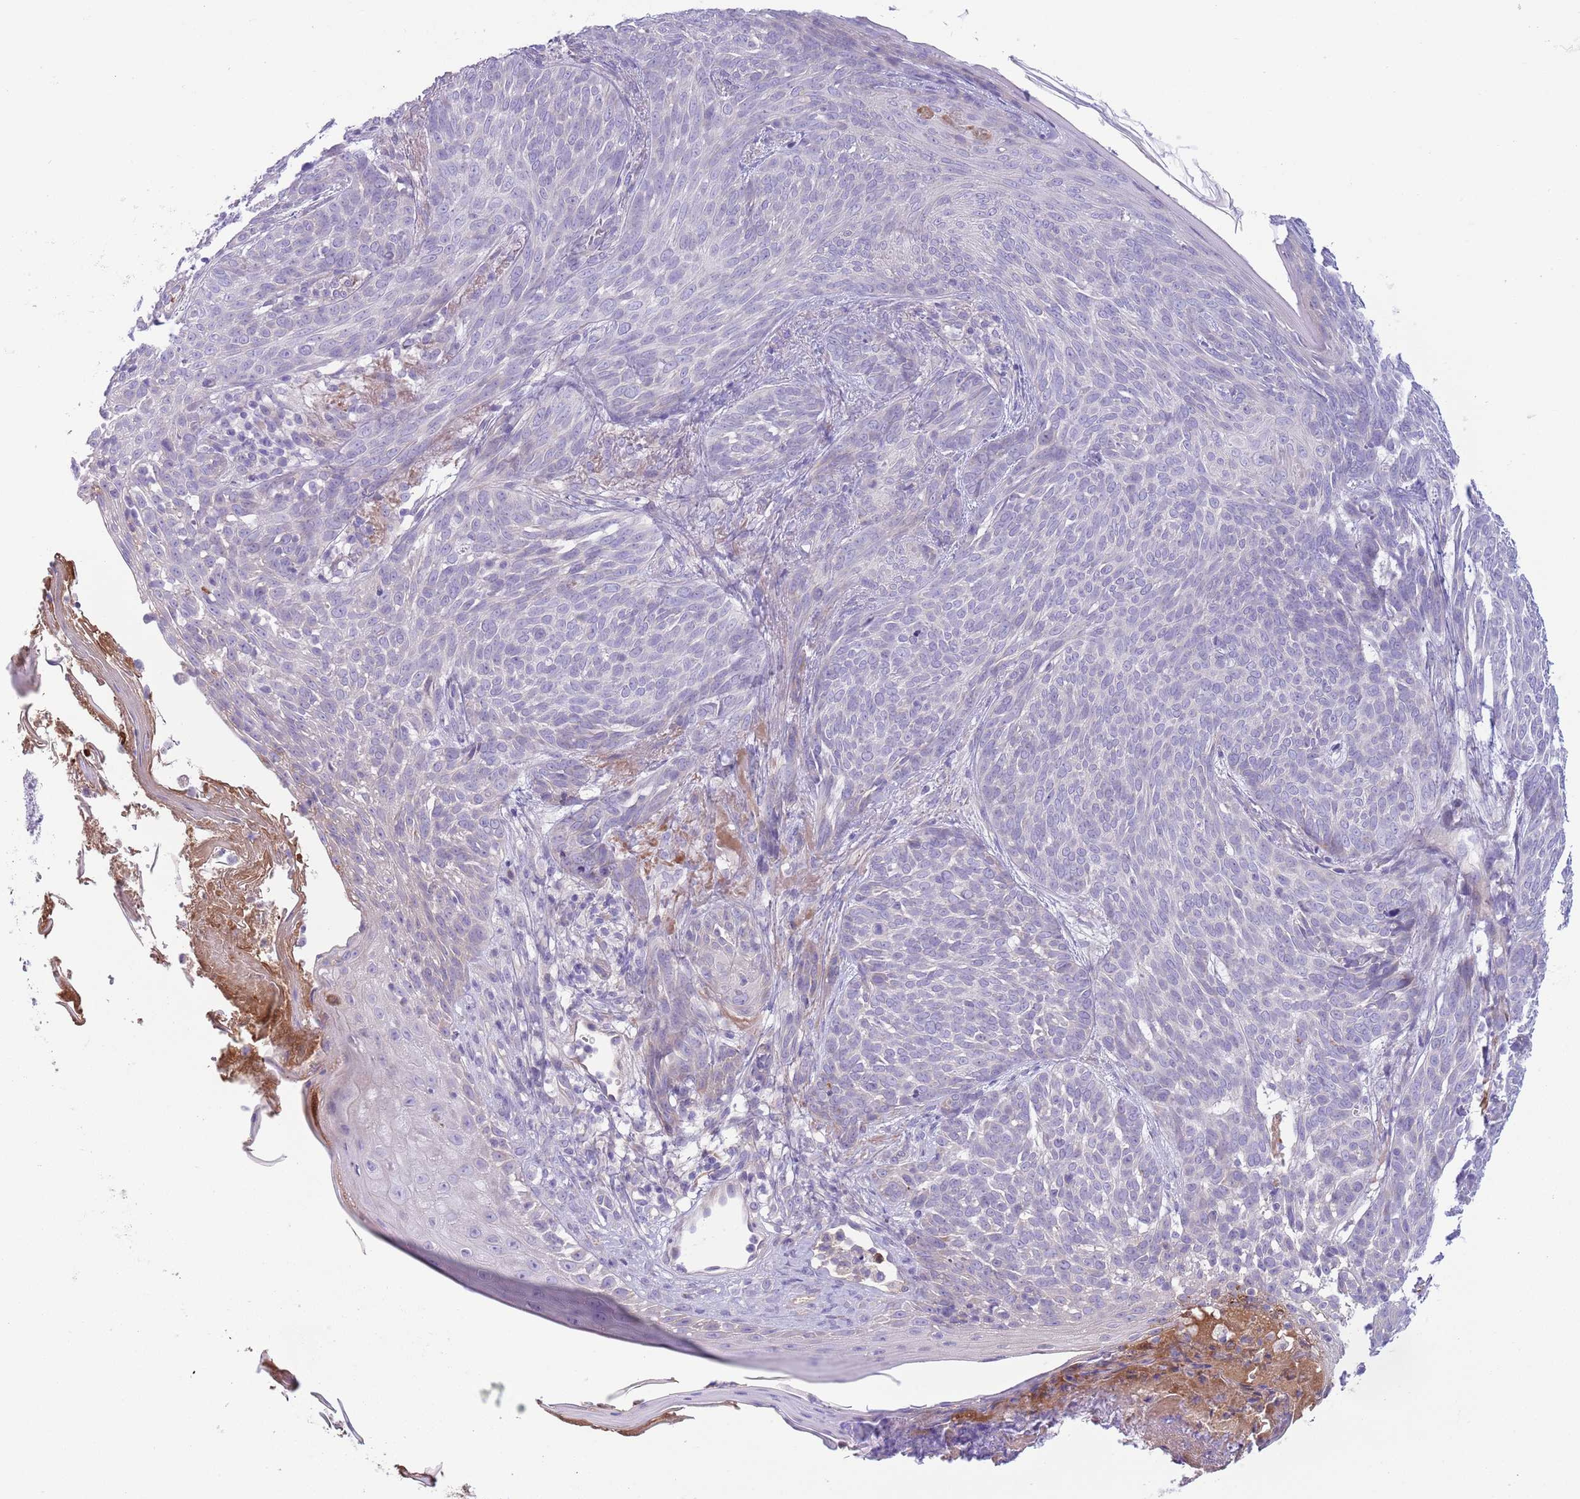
{"staining": {"intensity": "negative", "quantity": "none", "location": "none"}, "tissue": "skin cancer", "cell_type": "Tumor cells", "image_type": "cancer", "snomed": [{"axis": "morphology", "description": "Basal cell carcinoma"}, {"axis": "topography", "description": "Skin"}], "caption": "Human skin cancer (basal cell carcinoma) stained for a protein using immunohistochemistry demonstrates no expression in tumor cells.", "gene": "CFH", "patient": {"sex": "female", "age": 86}}